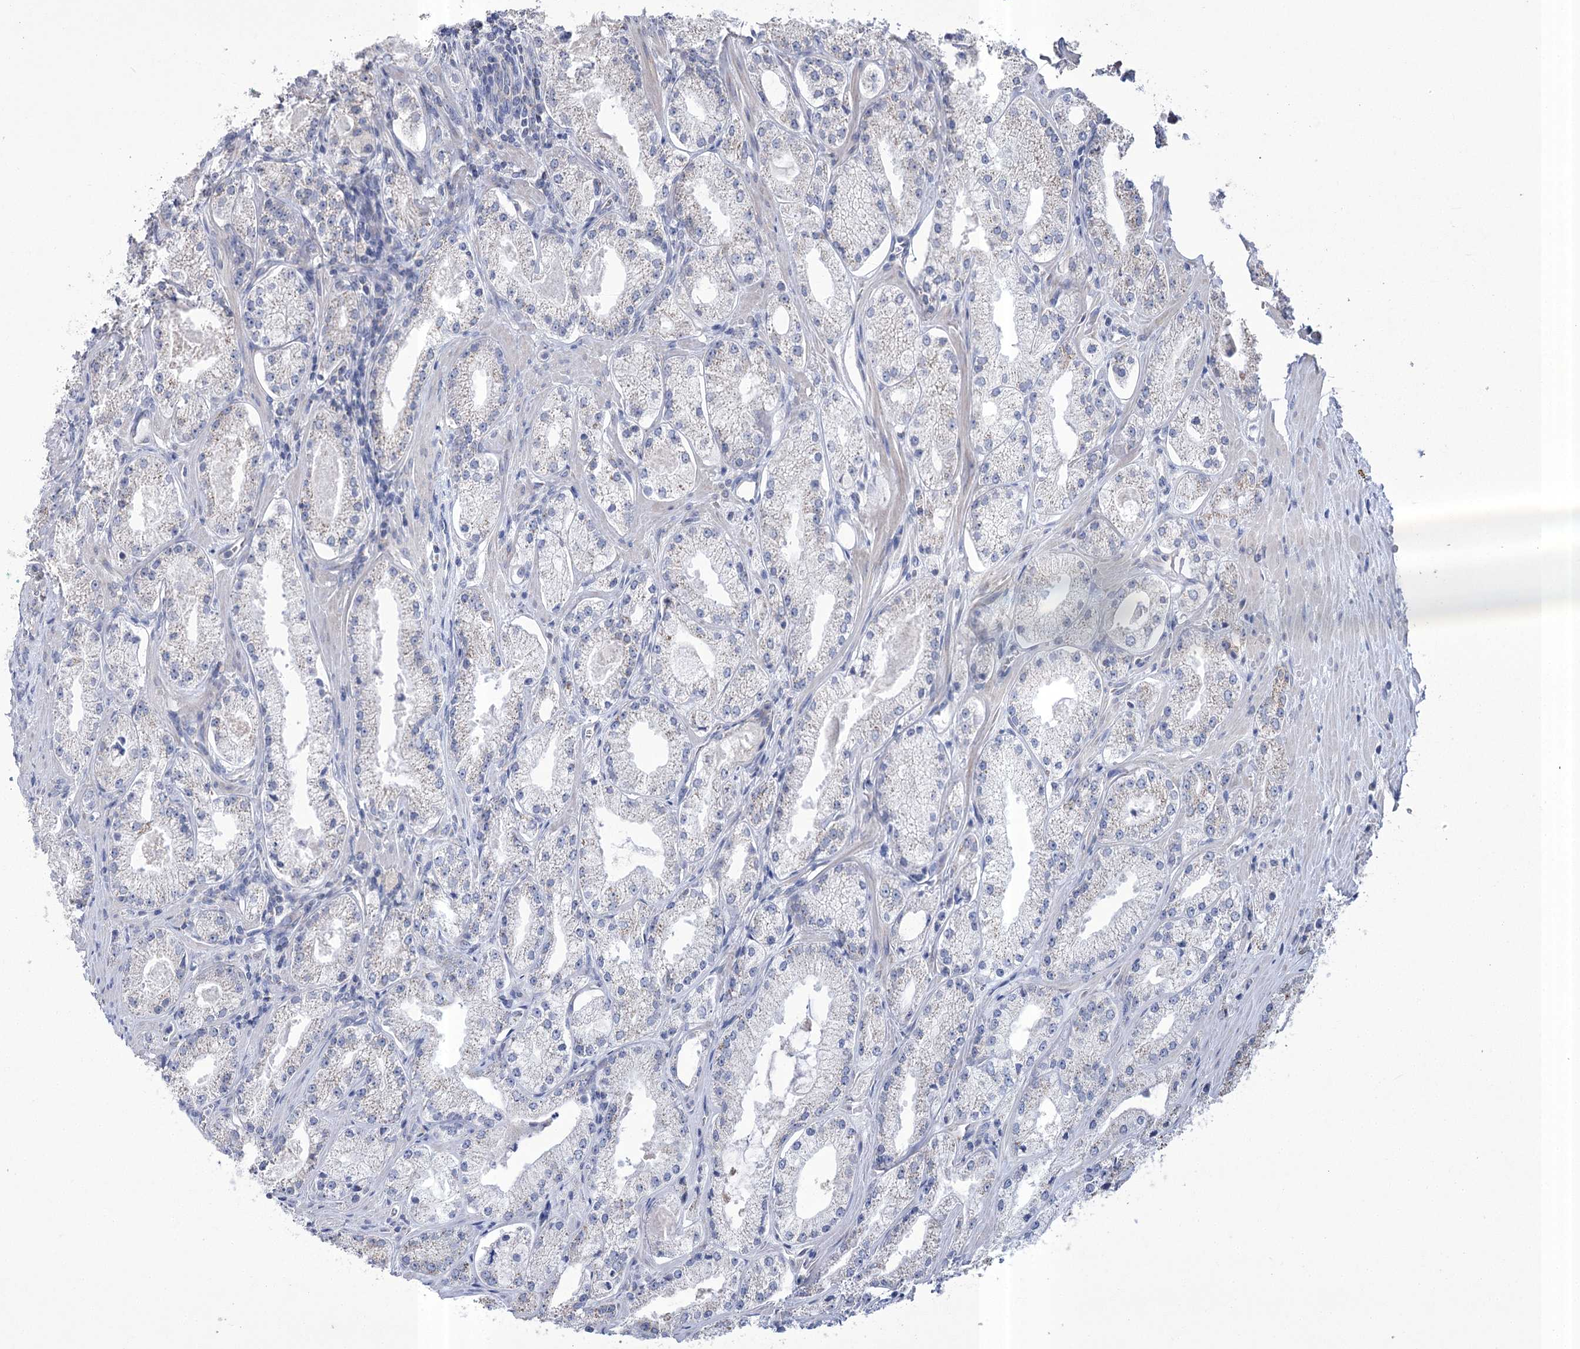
{"staining": {"intensity": "negative", "quantity": "none", "location": "none"}, "tissue": "prostate cancer", "cell_type": "Tumor cells", "image_type": "cancer", "snomed": [{"axis": "morphology", "description": "Adenocarcinoma, Low grade"}, {"axis": "topography", "description": "Prostate"}], "caption": "This micrograph is of low-grade adenocarcinoma (prostate) stained with immunohistochemistry to label a protein in brown with the nuclei are counter-stained blue. There is no staining in tumor cells.", "gene": "PDHB", "patient": {"sex": "male", "age": 69}}